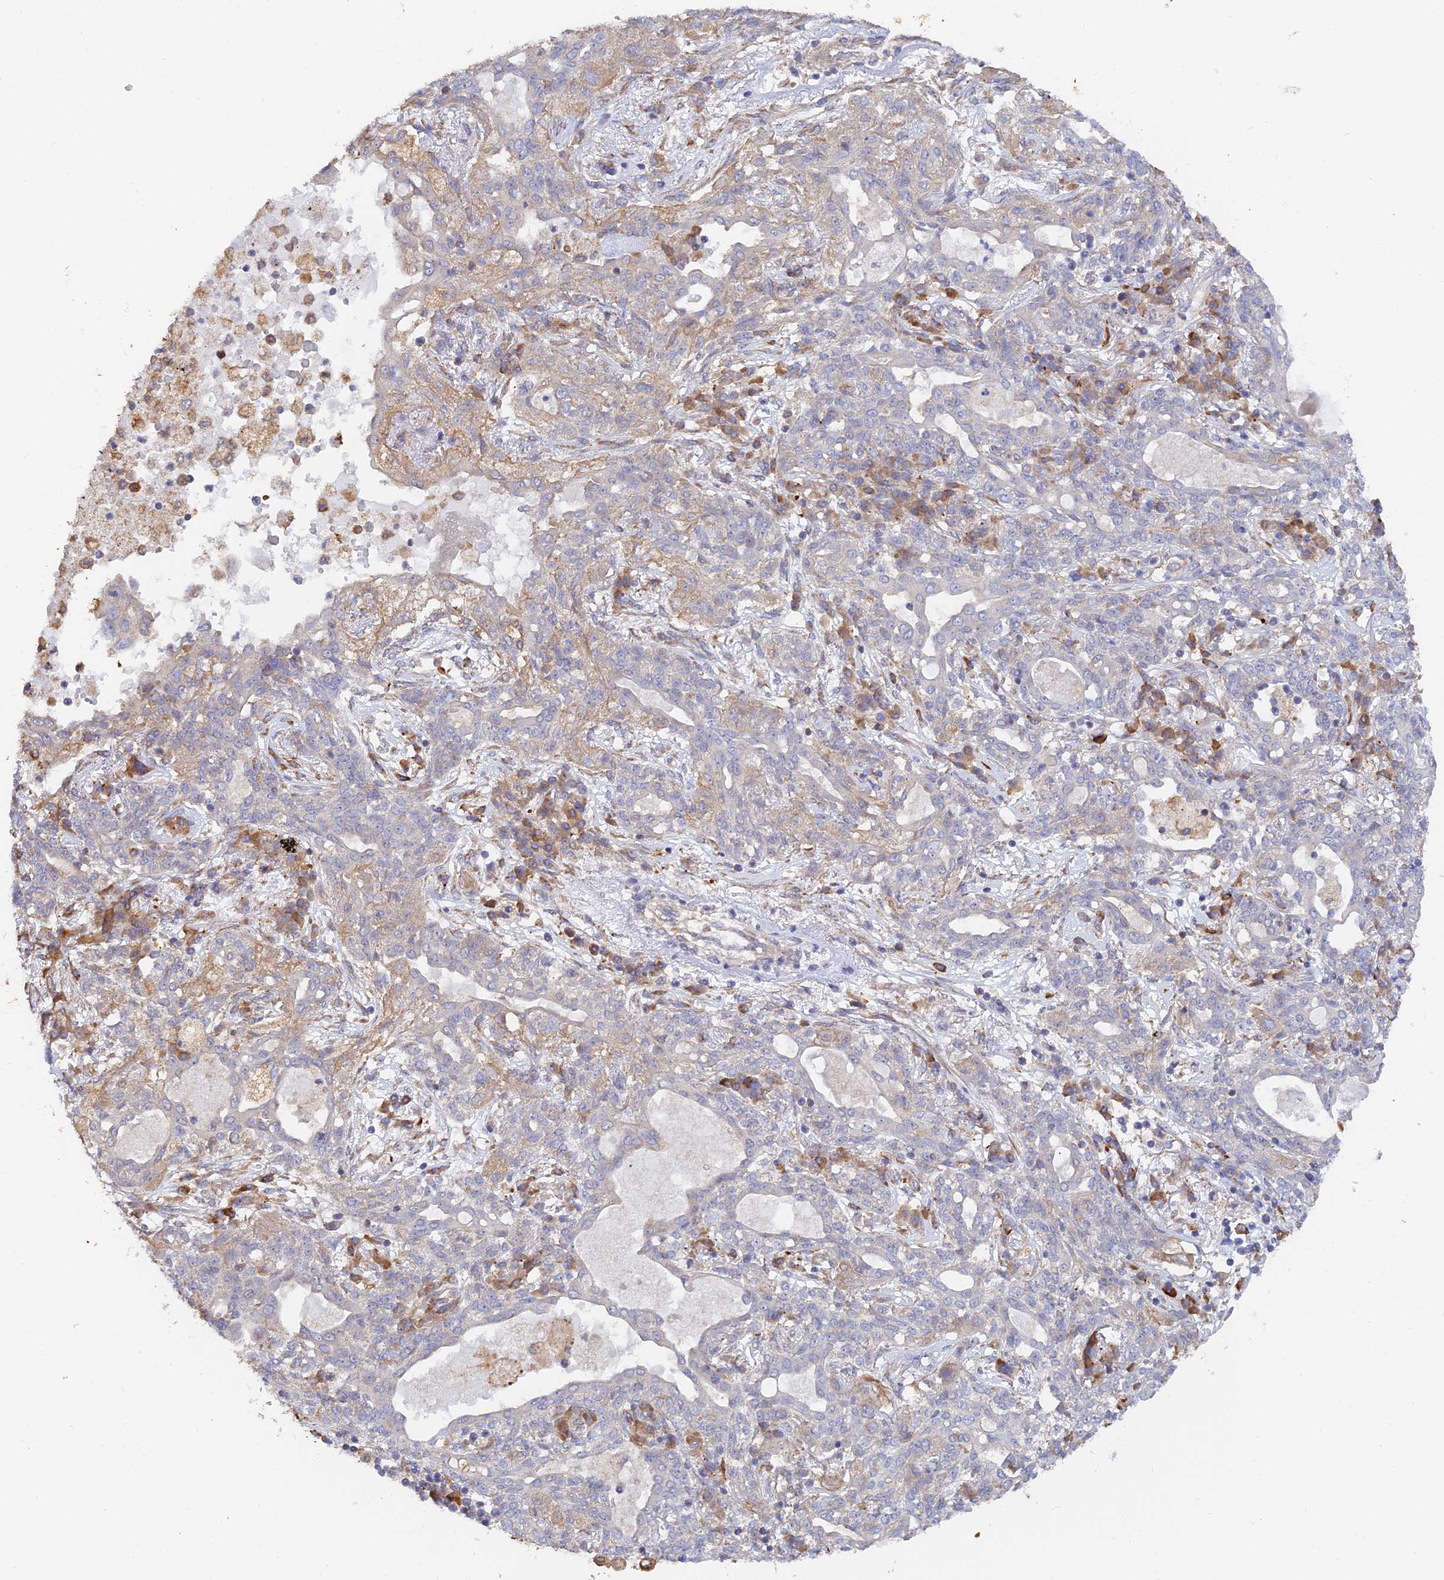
{"staining": {"intensity": "moderate", "quantity": "<25%", "location": "cytoplasmic/membranous"}, "tissue": "lung cancer", "cell_type": "Tumor cells", "image_type": "cancer", "snomed": [{"axis": "morphology", "description": "Squamous cell carcinoma, NOS"}, {"axis": "topography", "description": "Lung"}], "caption": "Human lung cancer (squamous cell carcinoma) stained with a brown dye reveals moderate cytoplasmic/membranous positive positivity in about <25% of tumor cells.", "gene": "WBP11", "patient": {"sex": "female", "age": 70}}